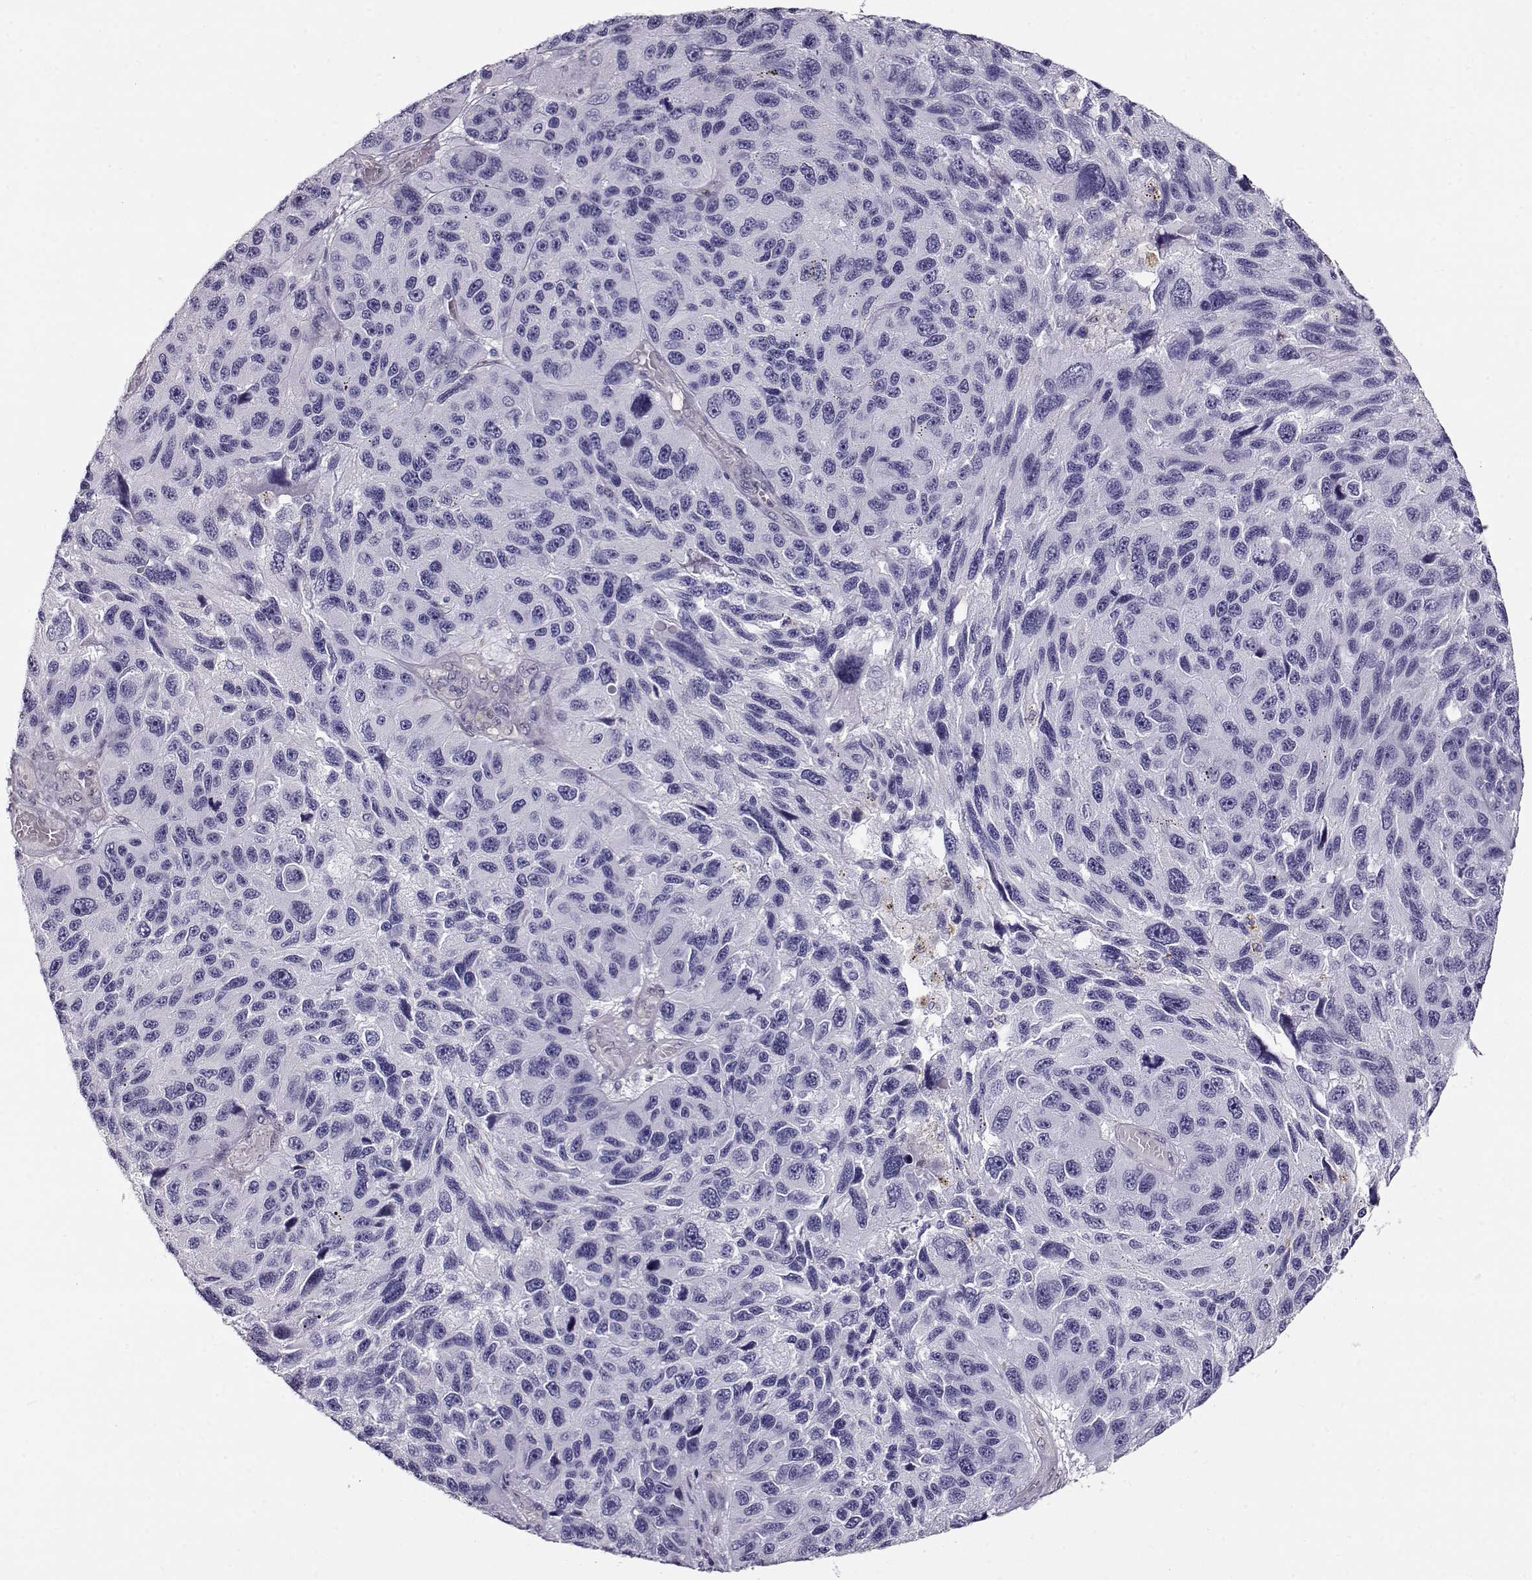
{"staining": {"intensity": "negative", "quantity": "none", "location": "none"}, "tissue": "melanoma", "cell_type": "Tumor cells", "image_type": "cancer", "snomed": [{"axis": "morphology", "description": "Malignant melanoma, NOS"}, {"axis": "topography", "description": "Skin"}], "caption": "This is an immunohistochemistry (IHC) image of human malignant melanoma. There is no staining in tumor cells.", "gene": "CCR8", "patient": {"sex": "male", "age": 53}}